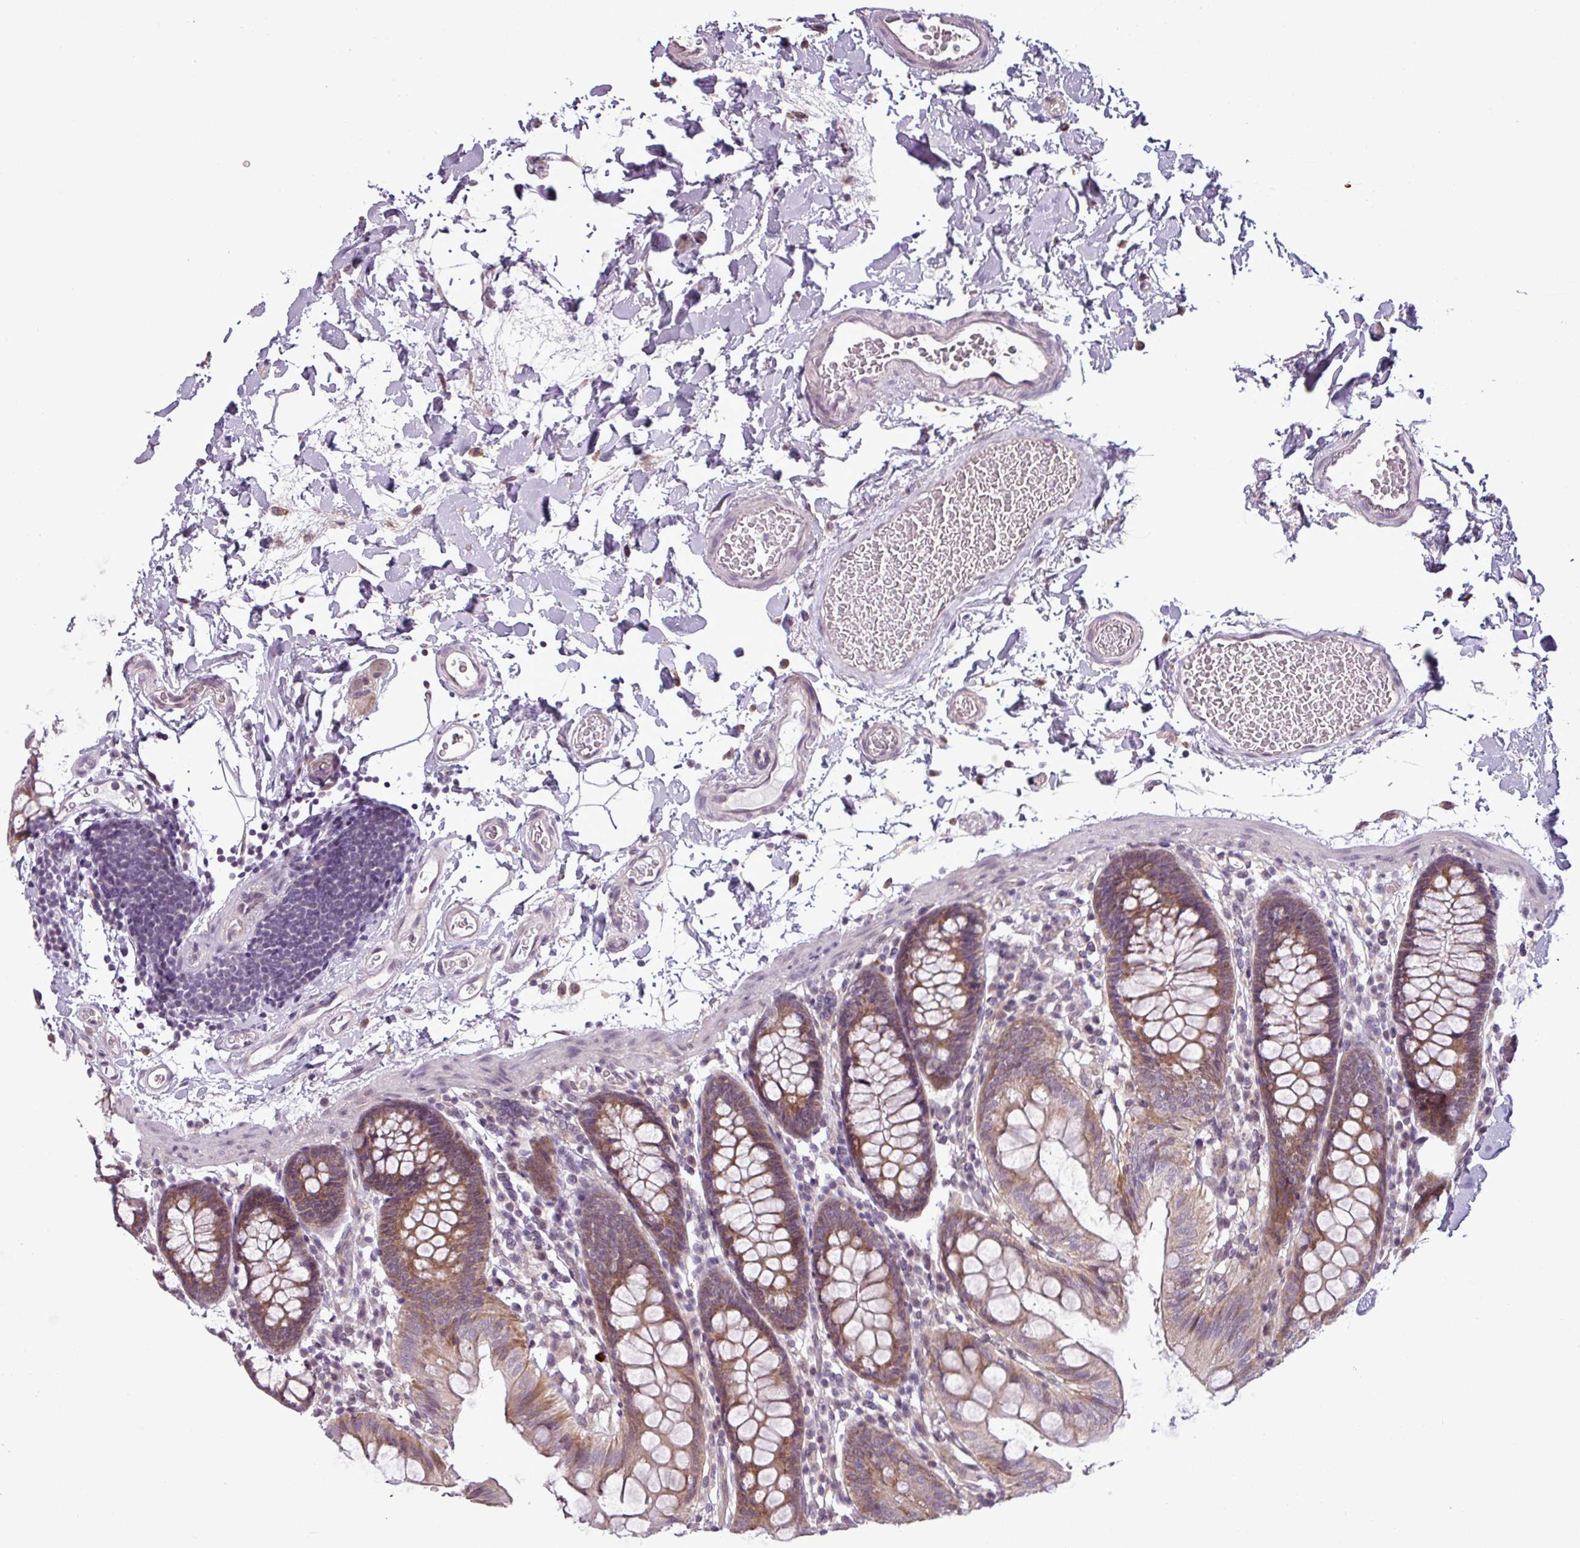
{"staining": {"intensity": "negative", "quantity": "none", "location": "none"}, "tissue": "colon", "cell_type": "Endothelial cells", "image_type": "normal", "snomed": [{"axis": "morphology", "description": "Normal tissue, NOS"}, {"axis": "topography", "description": "Colon"}], "caption": "Photomicrograph shows no protein expression in endothelial cells of unremarkable colon.", "gene": "GPT2", "patient": {"sex": "male", "age": 75}}